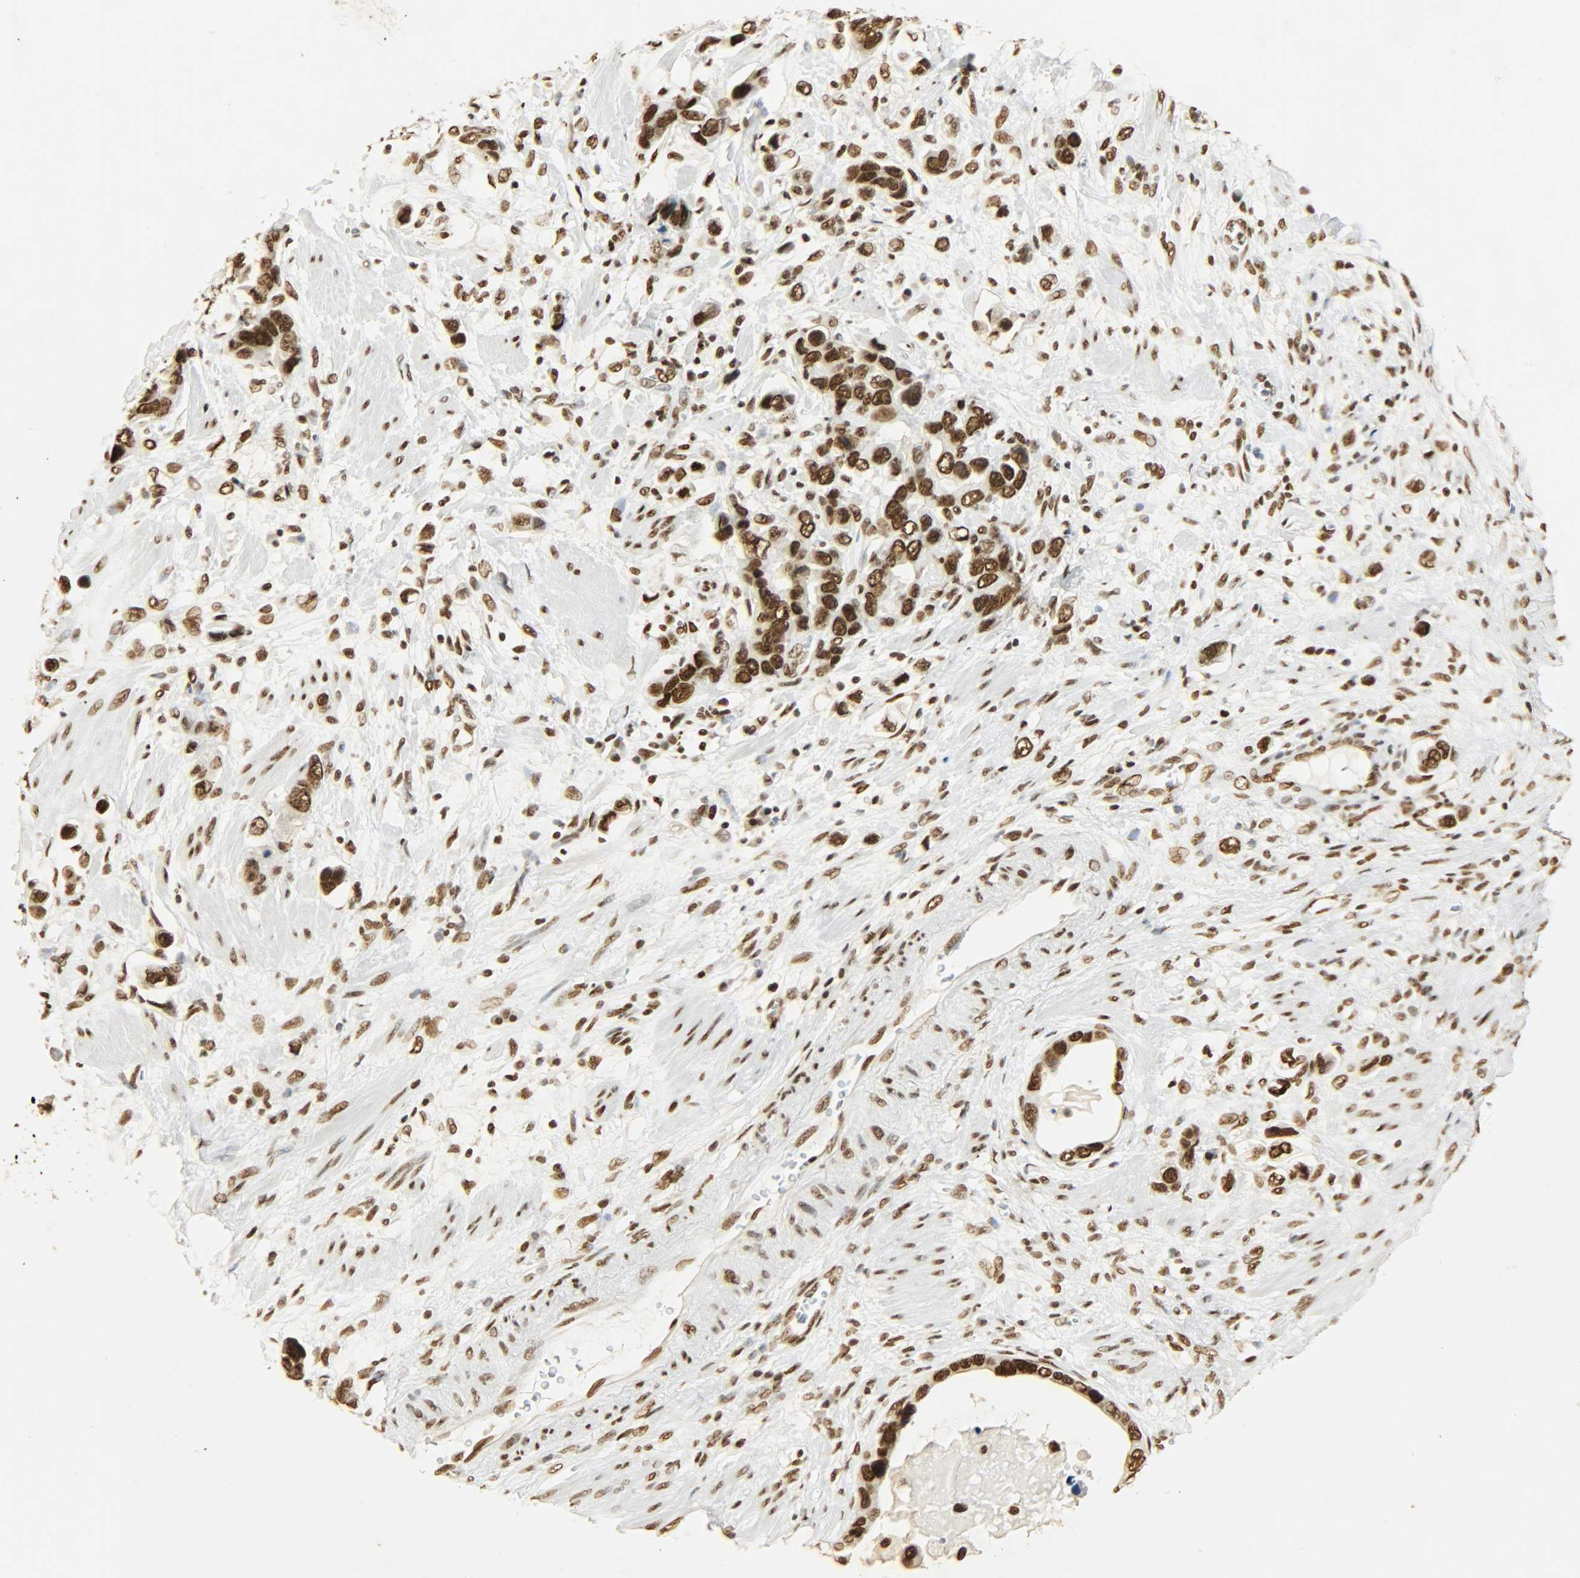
{"staining": {"intensity": "strong", "quantity": ">75%", "location": "nuclear"}, "tissue": "stomach cancer", "cell_type": "Tumor cells", "image_type": "cancer", "snomed": [{"axis": "morphology", "description": "Adenocarcinoma, NOS"}, {"axis": "topography", "description": "Stomach, lower"}], "caption": "Immunohistochemistry (IHC) (DAB) staining of human stomach cancer (adenocarcinoma) reveals strong nuclear protein positivity in about >75% of tumor cells.", "gene": "KHDRBS1", "patient": {"sex": "female", "age": 93}}